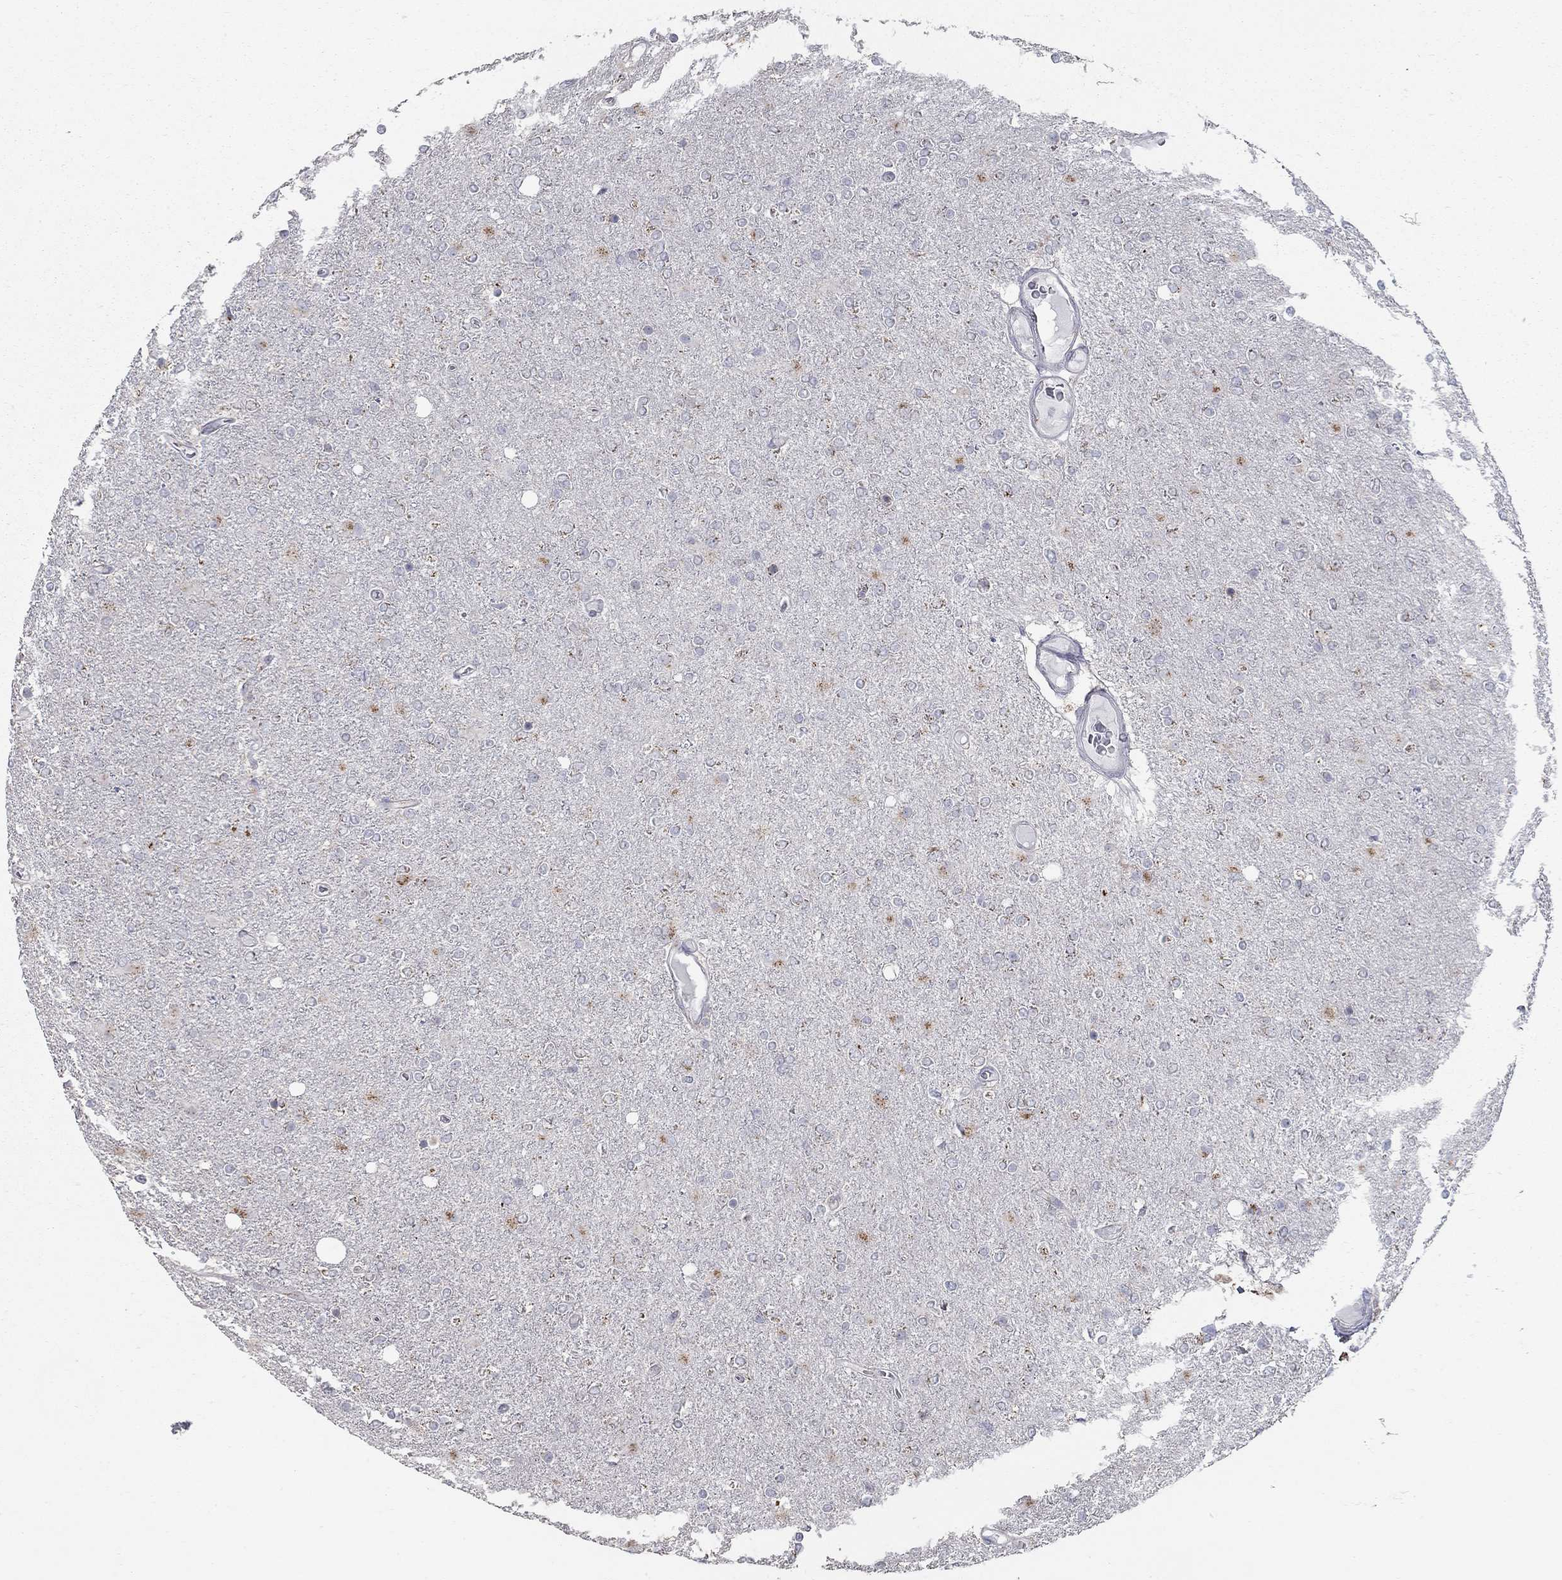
{"staining": {"intensity": "moderate", "quantity": "<25%", "location": "cytoplasmic/membranous"}, "tissue": "glioma", "cell_type": "Tumor cells", "image_type": "cancer", "snomed": [{"axis": "morphology", "description": "Glioma, malignant, High grade"}, {"axis": "topography", "description": "Cerebral cortex"}], "caption": "High-power microscopy captured an immunohistochemistry photomicrograph of malignant high-grade glioma, revealing moderate cytoplasmic/membranous expression in approximately <25% of tumor cells.", "gene": "KIAA0319L", "patient": {"sex": "male", "age": 70}}